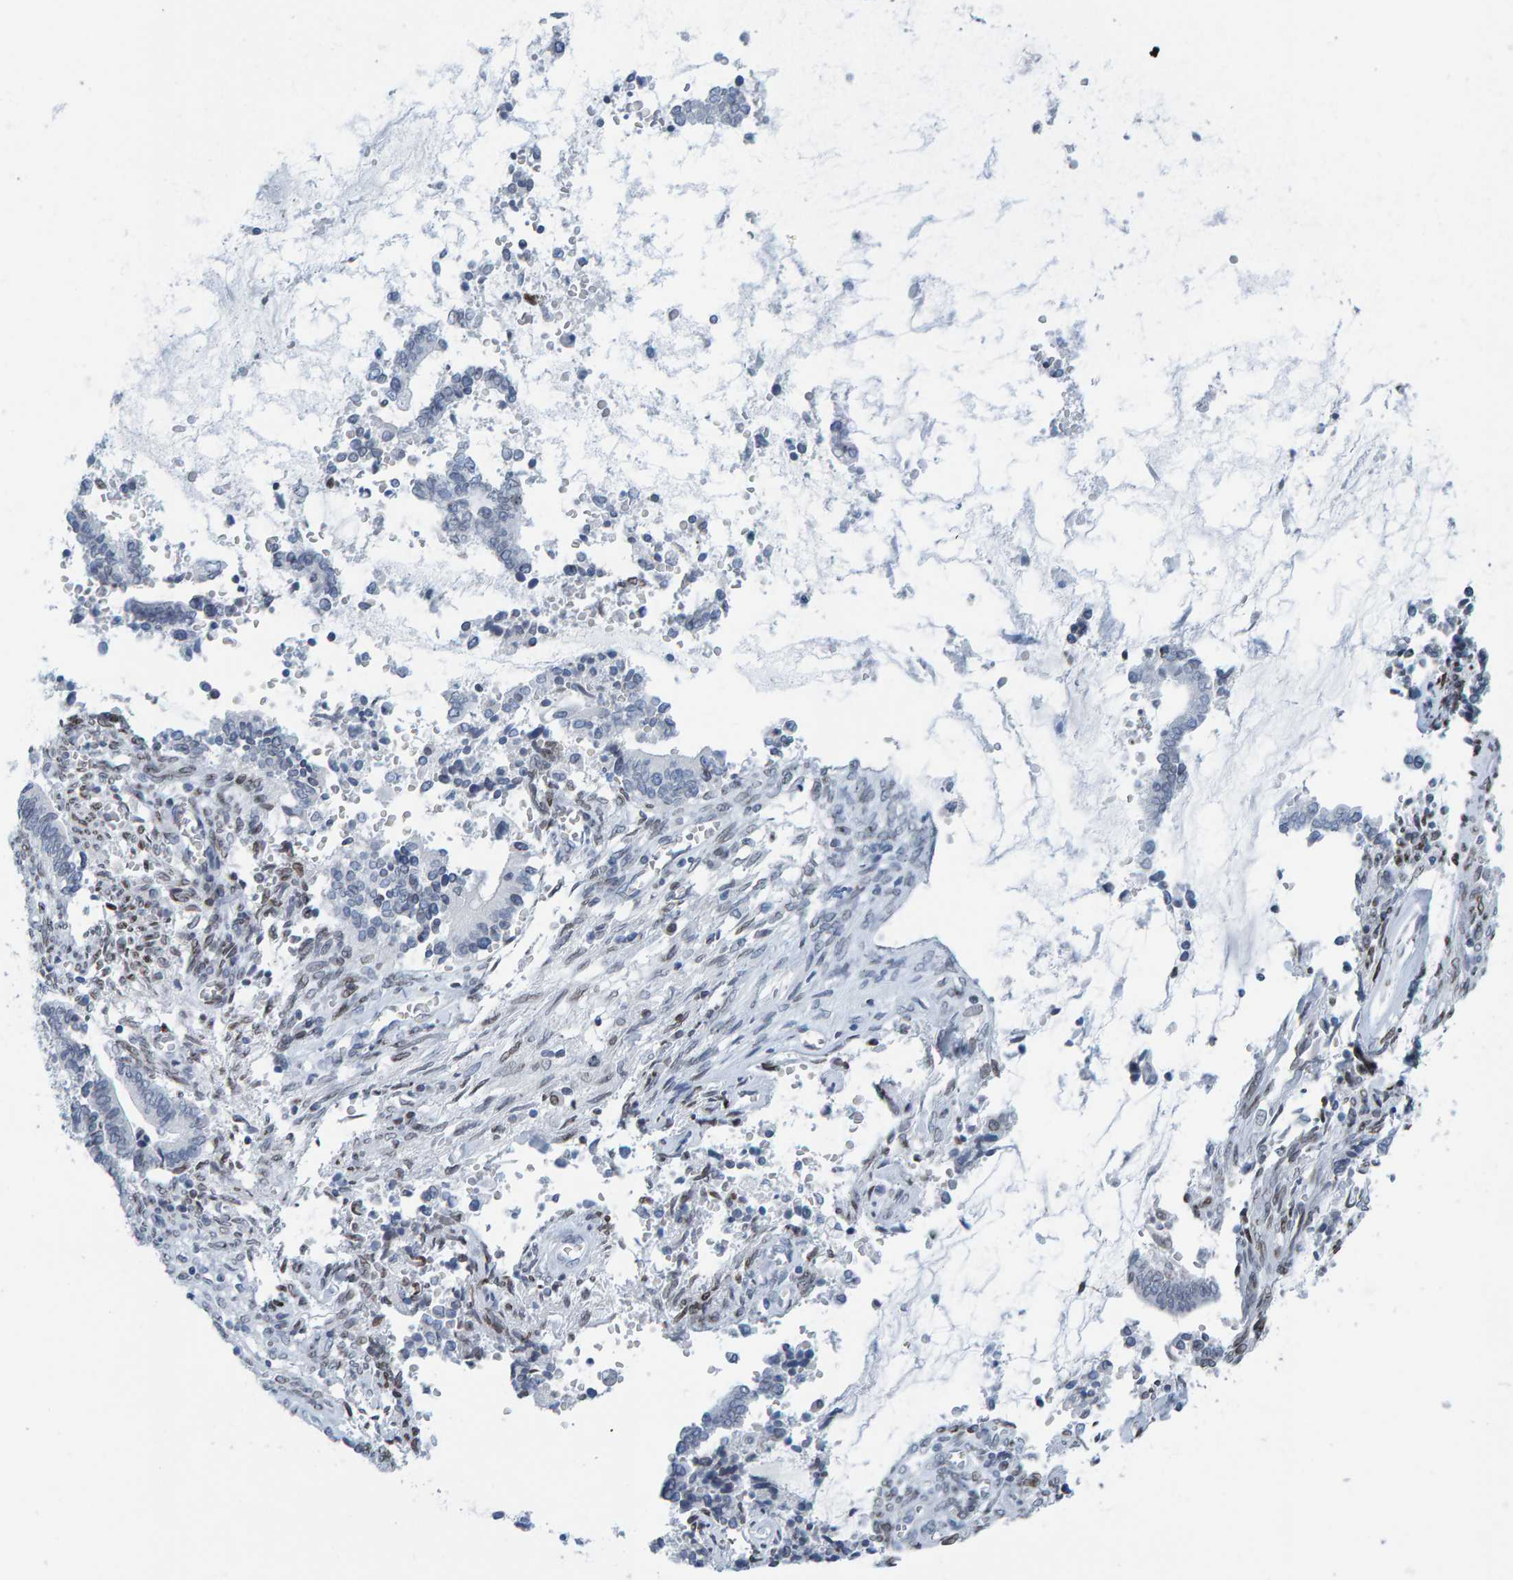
{"staining": {"intensity": "negative", "quantity": "none", "location": "none"}, "tissue": "cervical cancer", "cell_type": "Tumor cells", "image_type": "cancer", "snomed": [{"axis": "morphology", "description": "Adenocarcinoma, NOS"}, {"axis": "topography", "description": "Cervix"}], "caption": "A photomicrograph of human cervical cancer is negative for staining in tumor cells. (IHC, brightfield microscopy, high magnification).", "gene": "LMNB2", "patient": {"sex": "female", "age": 44}}